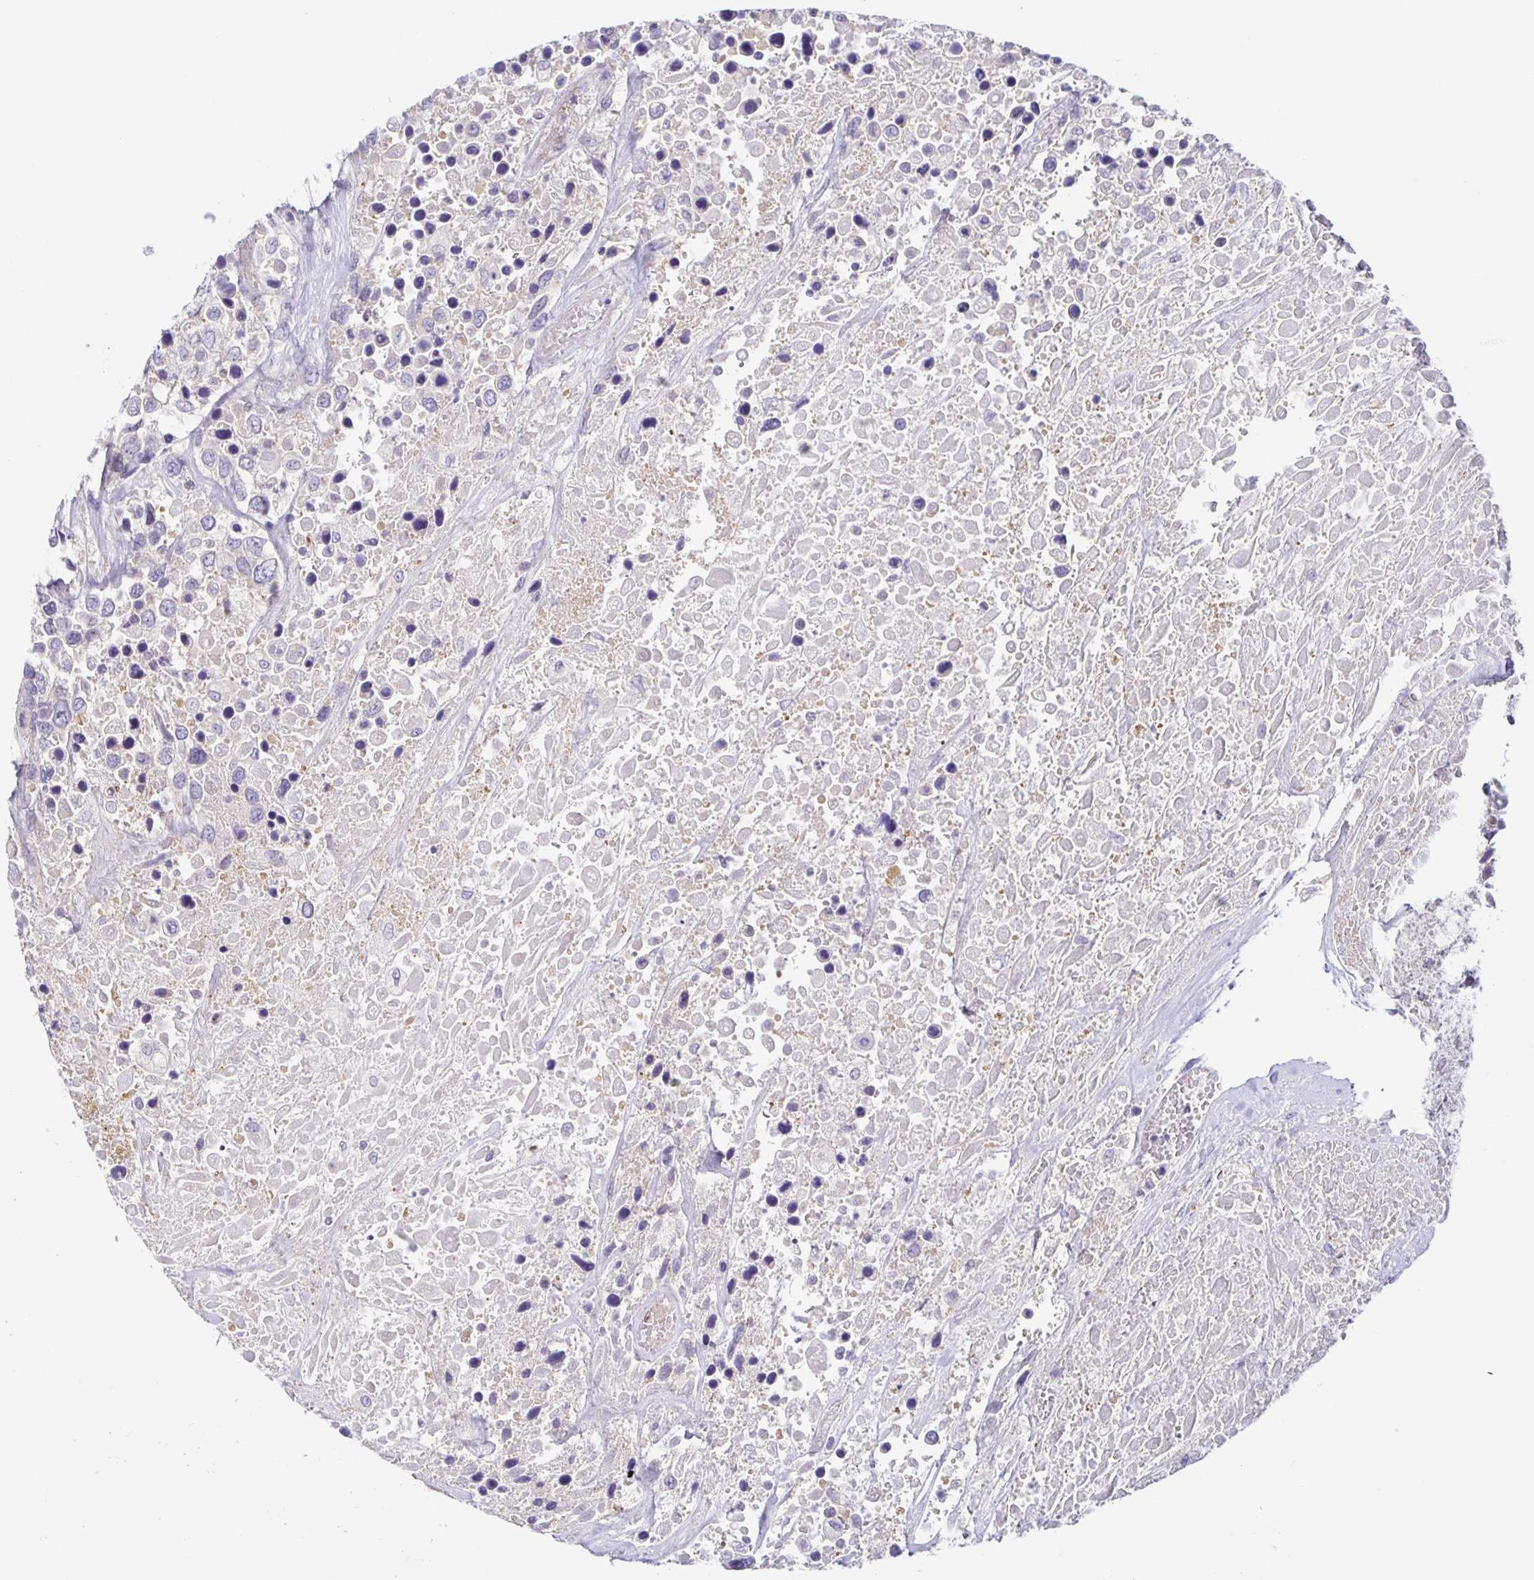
{"staining": {"intensity": "negative", "quantity": "none", "location": "none"}, "tissue": "urothelial cancer", "cell_type": "Tumor cells", "image_type": "cancer", "snomed": [{"axis": "morphology", "description": "Urothelial carcinoma, High grade"}, {"axis": "topography", "description": "Urinary bladder"}], "caption": "An immunohistochemistry (IHC) photomicrograph of high-grade urothelial carcinoma is shown. There is no staining in tumor cells of high-grade urothelial carcinoma. (Stains: DAB immunohistochemistry (IHC) with hematoxylin counter stain, Microscopy: brightfield microscopy at high magnification).", "gene": "SYNE2", "patient": {"sex": "female", "age": 70}}